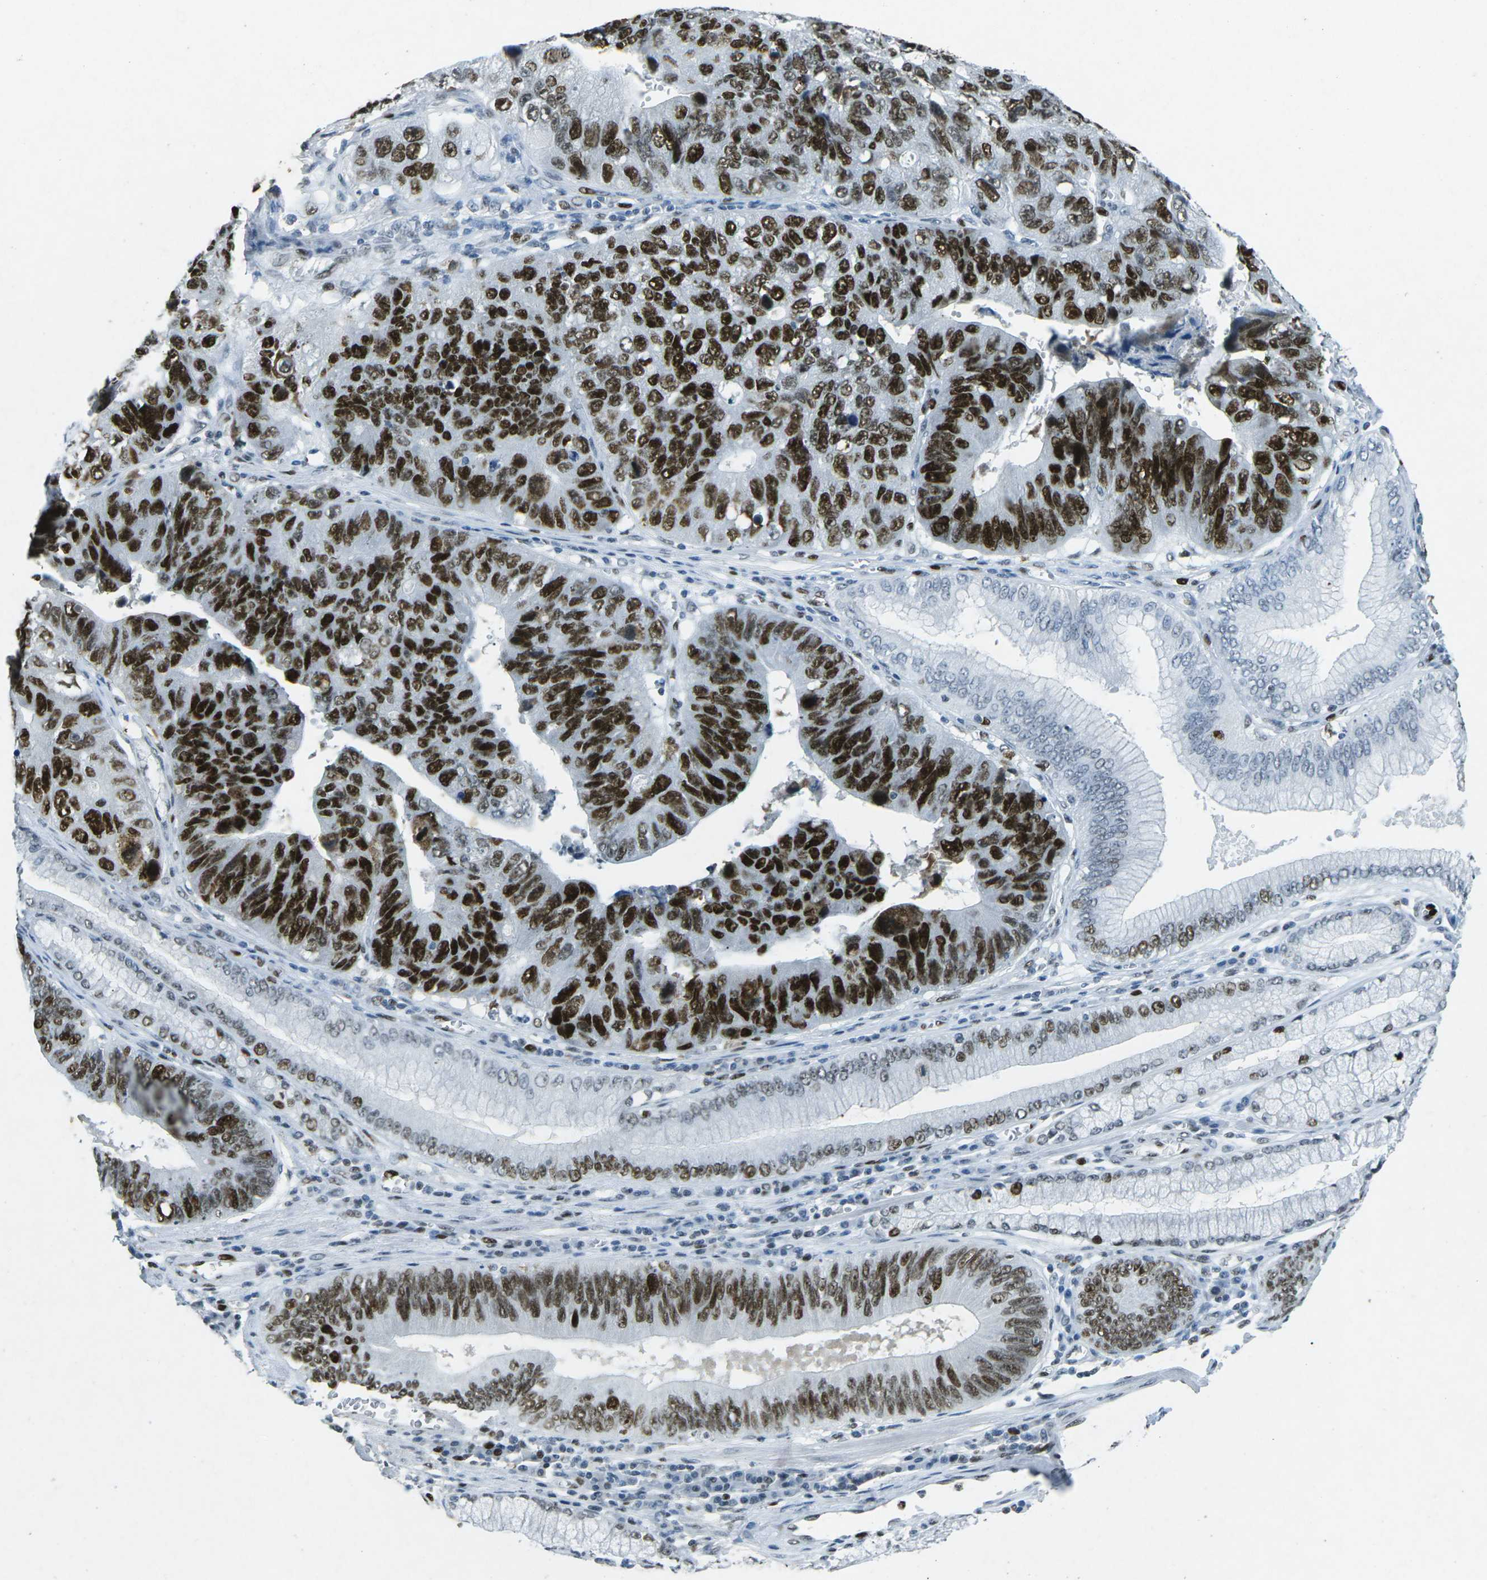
{"staining": {"intensity": "strong", "quantity": ">75%", "location": "nuclear"}, "tissue": "stomach cancer", "cell_type": "Tumor cells", "image_type": "cancer", "snomed": [{"axis": "morphology", "description": "Adenocarcinoma, NOS"}, {"axis": "topography", "description": "Stomach"}], "caption": "DAB (3,3'-diaminobenzidine) immunohistochemical staining of human adenocarcinoma (stomach) displays strong nuclear protein expression in about >75% of tumor cells. (DAB = brown stain, brightfield microscopy at high magnification).", "gene": "RB1", "patient": {"sex": "male", "age": 59}}